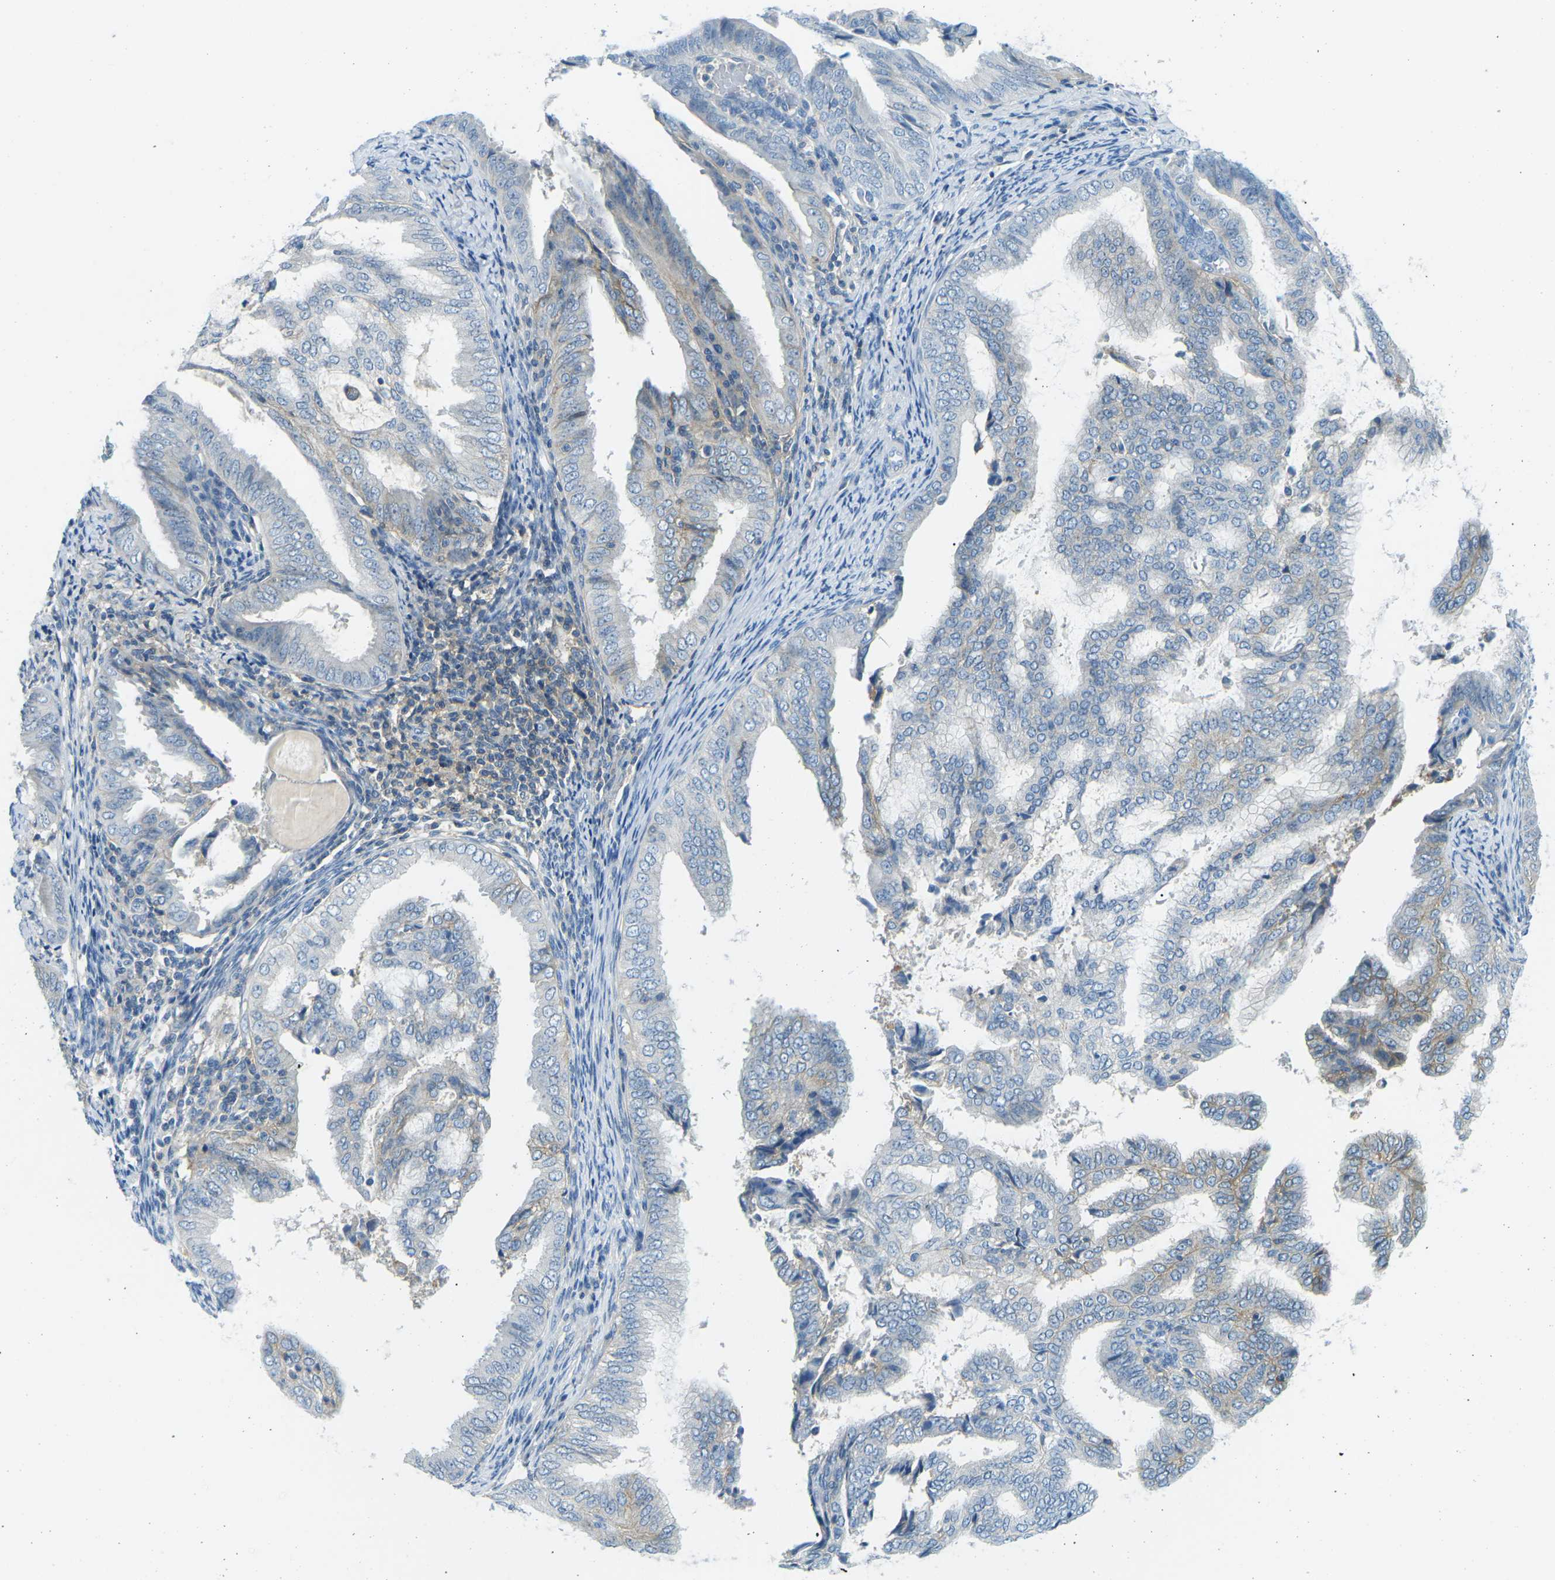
{"staining": {"intensity": "weak", "quantity": "<25%", "location": "cytoplasmic/membranous"}, "tissue": "endometrial cancer", "cell_type": "Tumor cells", "image_type": "cancer", "snomed": [{"axis": "morphology", "description": "Adenocarcinoma, NOS"}, {"axis": "topography", "description": "Endometrium"}], "caption": "Tumor cells are negative for brown protein staining in endometrial cancer (adenocarcinoma).", "gene": "CD47", "patient": {"sex": "female", "age": 58}}